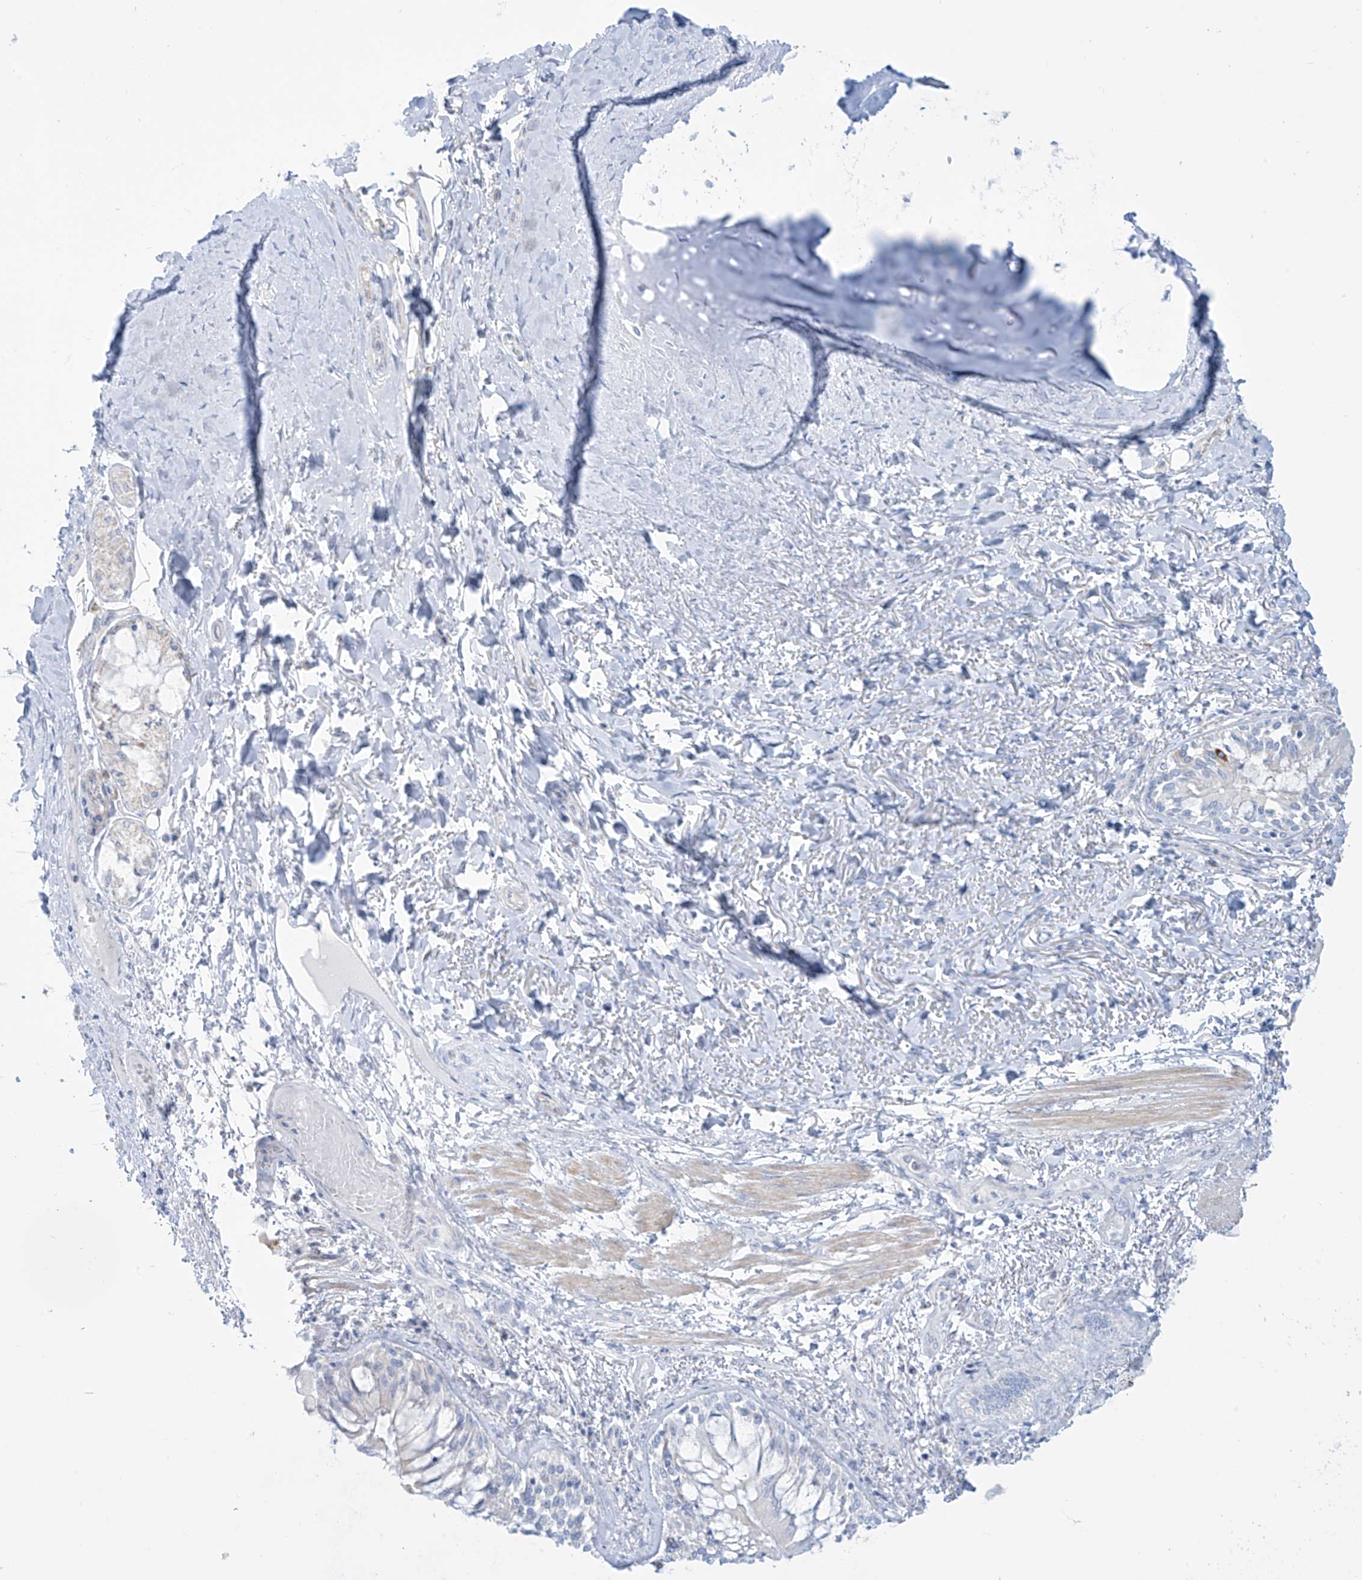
{"staining": {"intensity": "negative", "quantity": "none", "location": "none"}, "tissue": "adipose tissue", "cell_type": "Adipocytes", "image_type": "normal", "snomed": [{"axis": "morphology", "description": "Normal tissue, NOS"}, {"axis": "topography", "description": "Cartilage tissue"}, {"axis": "topography", "description": "Bronchus"}, {"axis": "topography", "description": "Lung"}, {"axis": "topography", "description": "Peripheral nerve tissue"}], "caption": "An immunohistochemistry (IHC) histopathology image of unremarkable adipose tissue is shown. There is no staining in adipocytes of adipose tissue.", "gene": "SLC26A3", "patient": {"sex": "female", "age": 49}}